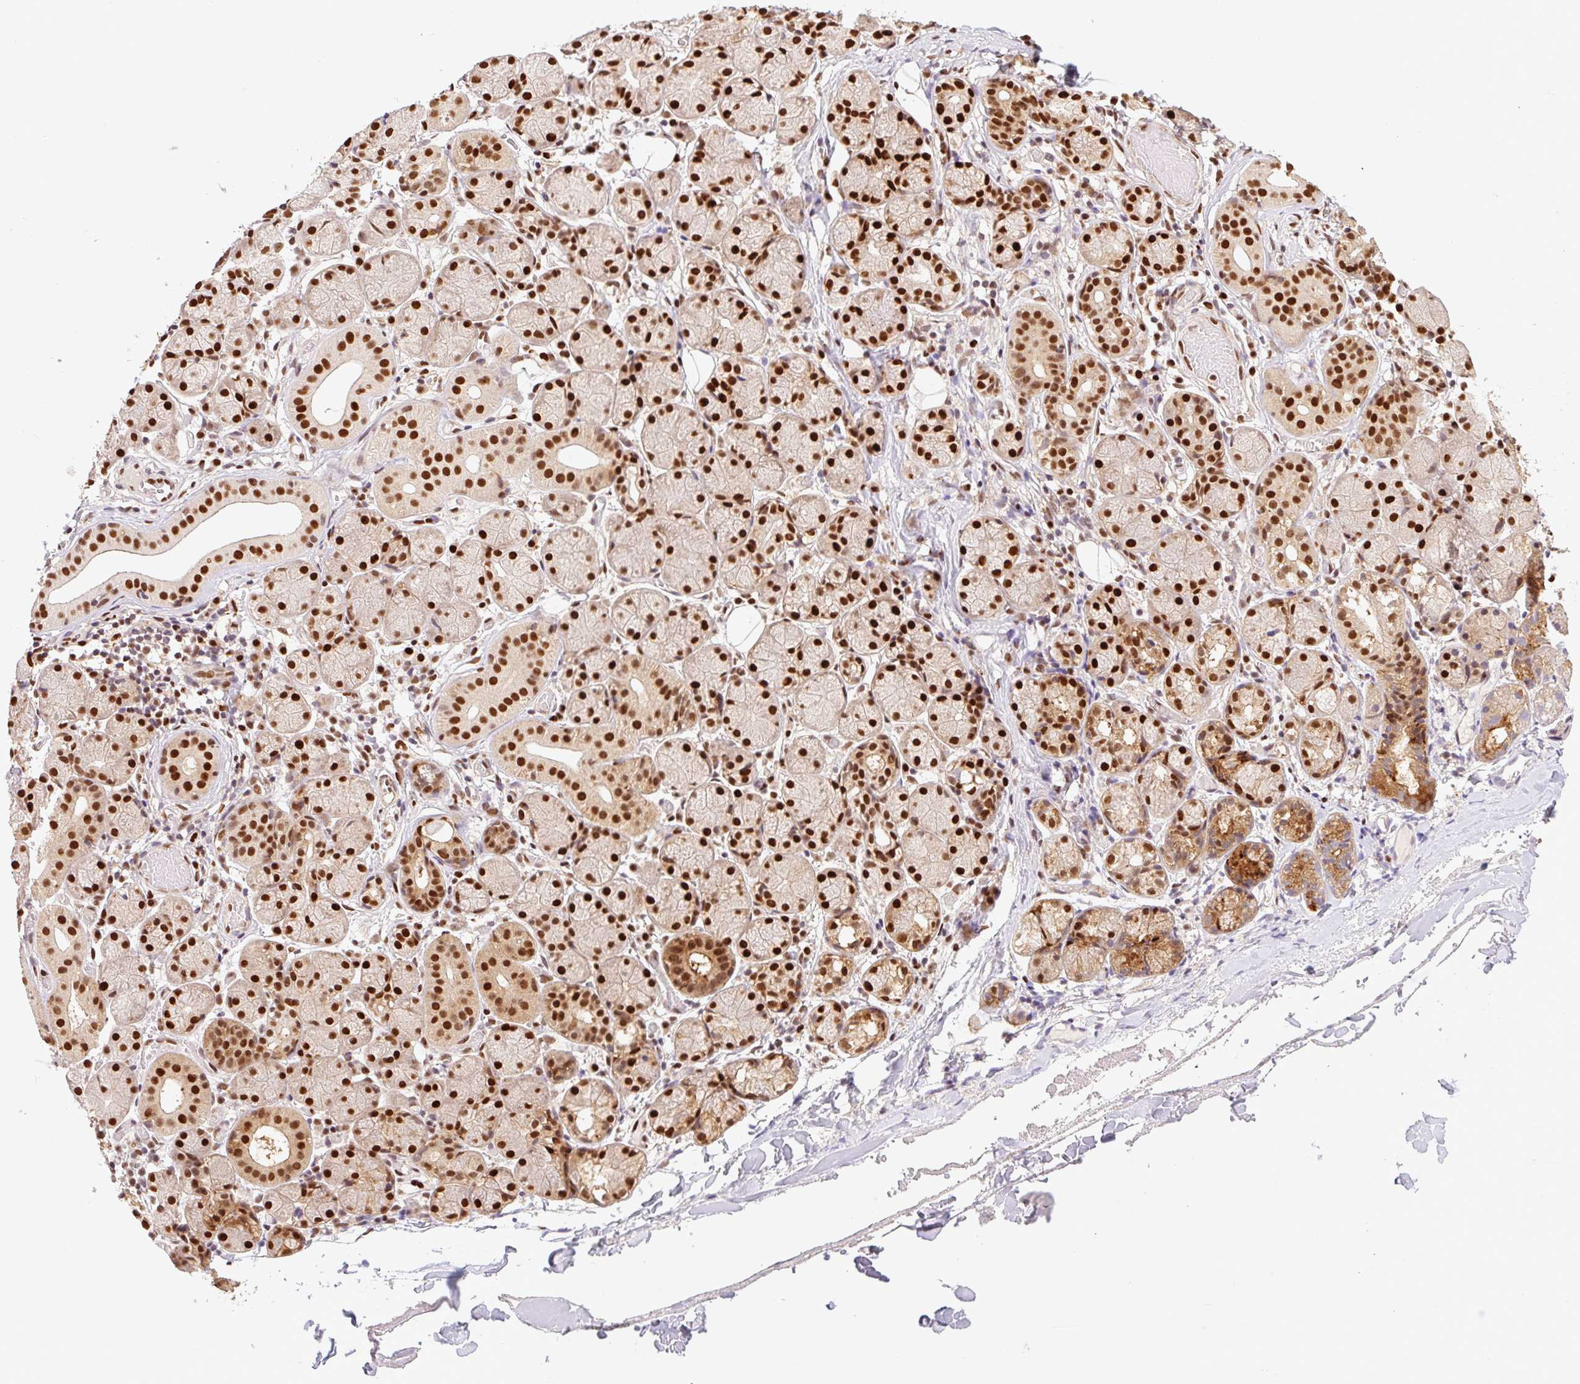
{"staining": {"intensity": "strong", "quantity": ">75%", "location": "nuclear"}, "tissue": "salivary gland", "cell_type": "Glandular cells", "image_type": "normal", "snomed": [{"axis": "morphology", "description": "Normal tissue, NOS"}, {"axis": "topography", "description": "Salivary gland"}], "caption": "Immunohistochemical staining of benign salivary gland displays strong nuclear protein expression in about >75% of glandular cells.", "gene": "GPR139", "patient": {"sex": "female", "age": 24}}